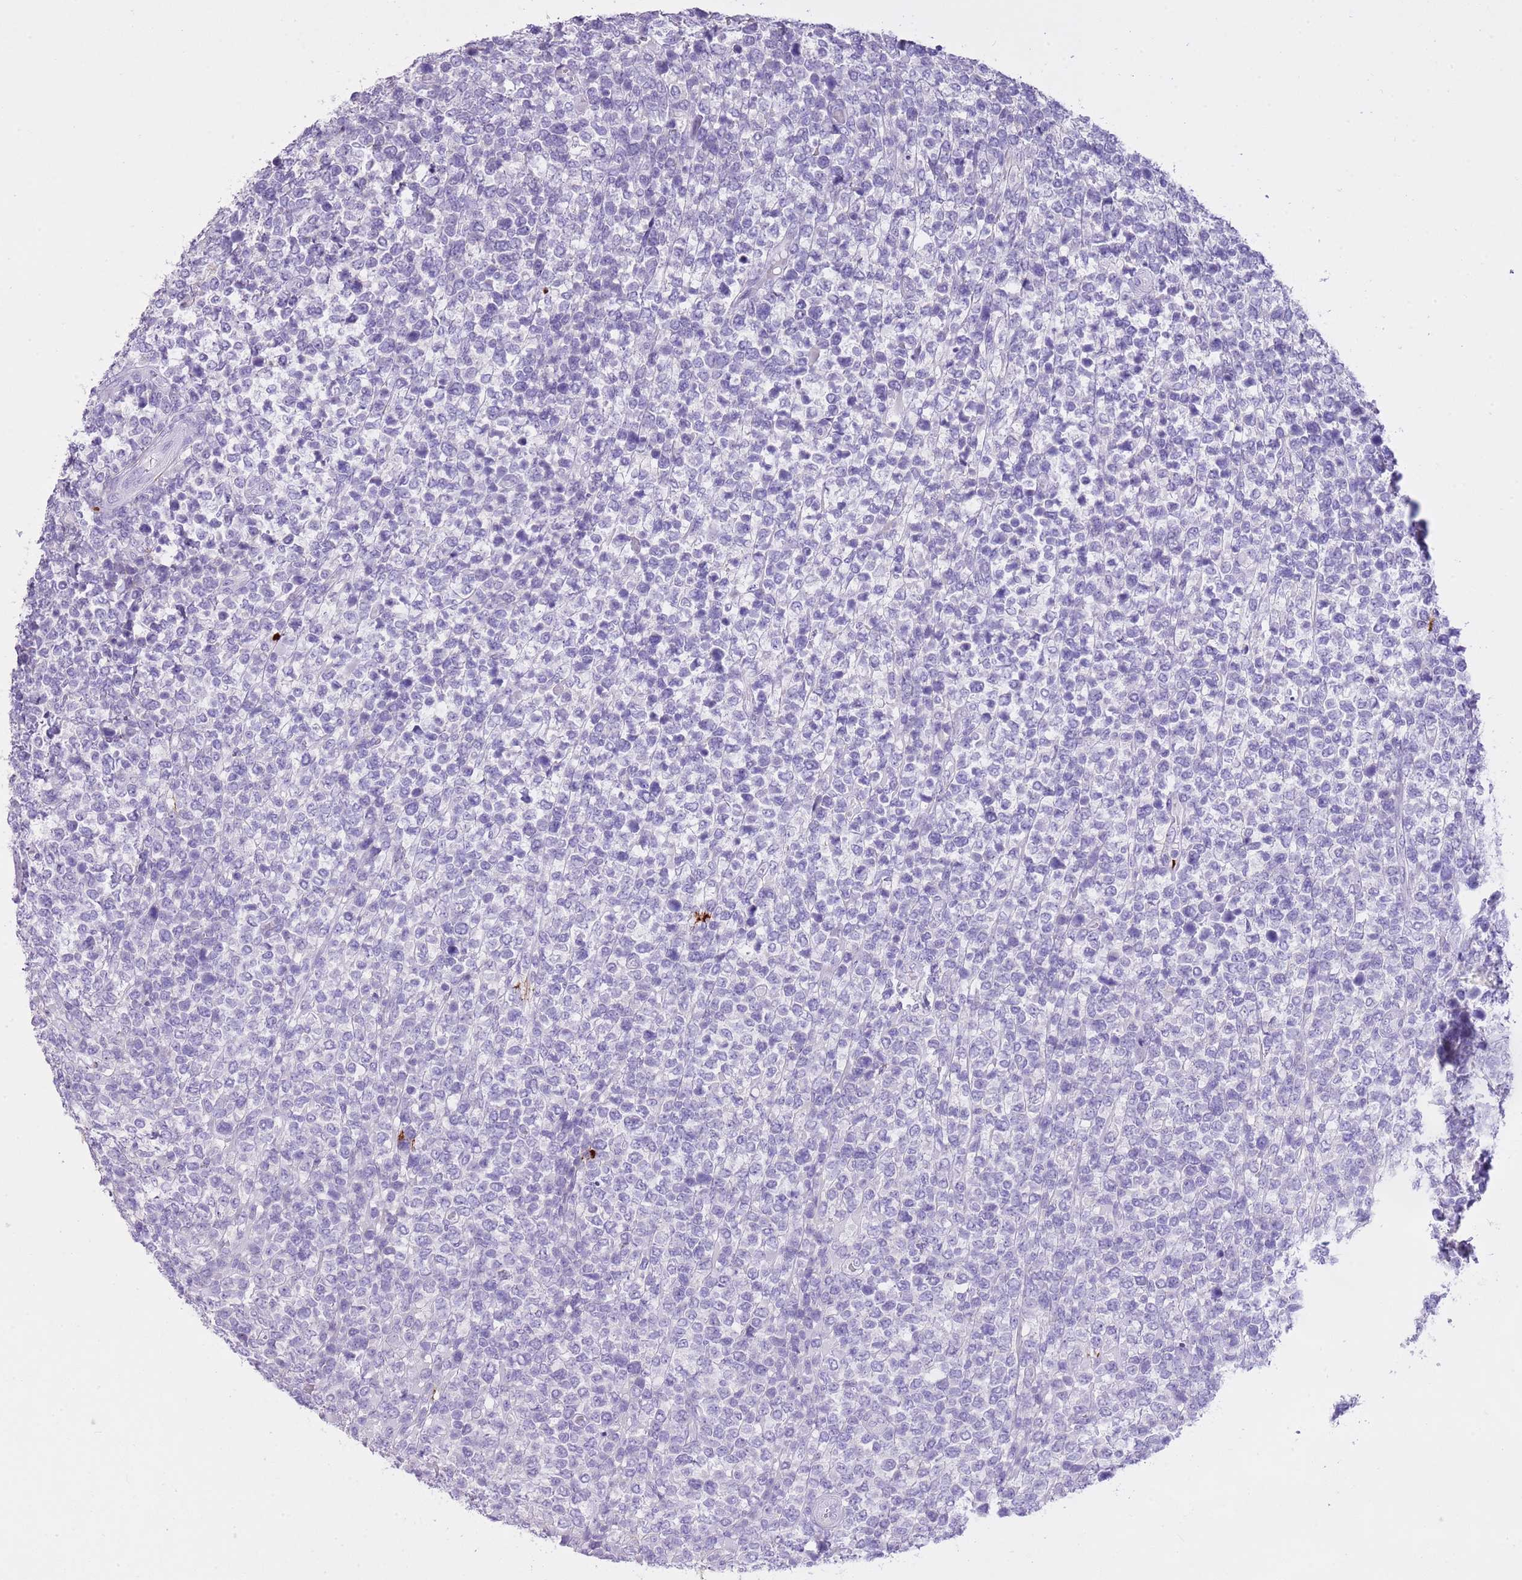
{"staining": {"intensity": "negative", "quantity": "none", "location": "none"}, "tissue": "lymphoma", "cell_type": "Tumor cells", "image_type": "cancer", "snomed": [{"axis": "morphology", "description": "Malignant lymphoma, non-Hodgkin's type, High grade"}, {"axis": "topography", "description": "Soft tissue"}], "caption": "This is an immunohistochemistry (IHC) image of malignant lymphoma, non-Hodgkin's type (high-grade). There is no staining in tumor cells.", "gene": "CLEC2A", "patient": {"sex": "female", "age": 56}}